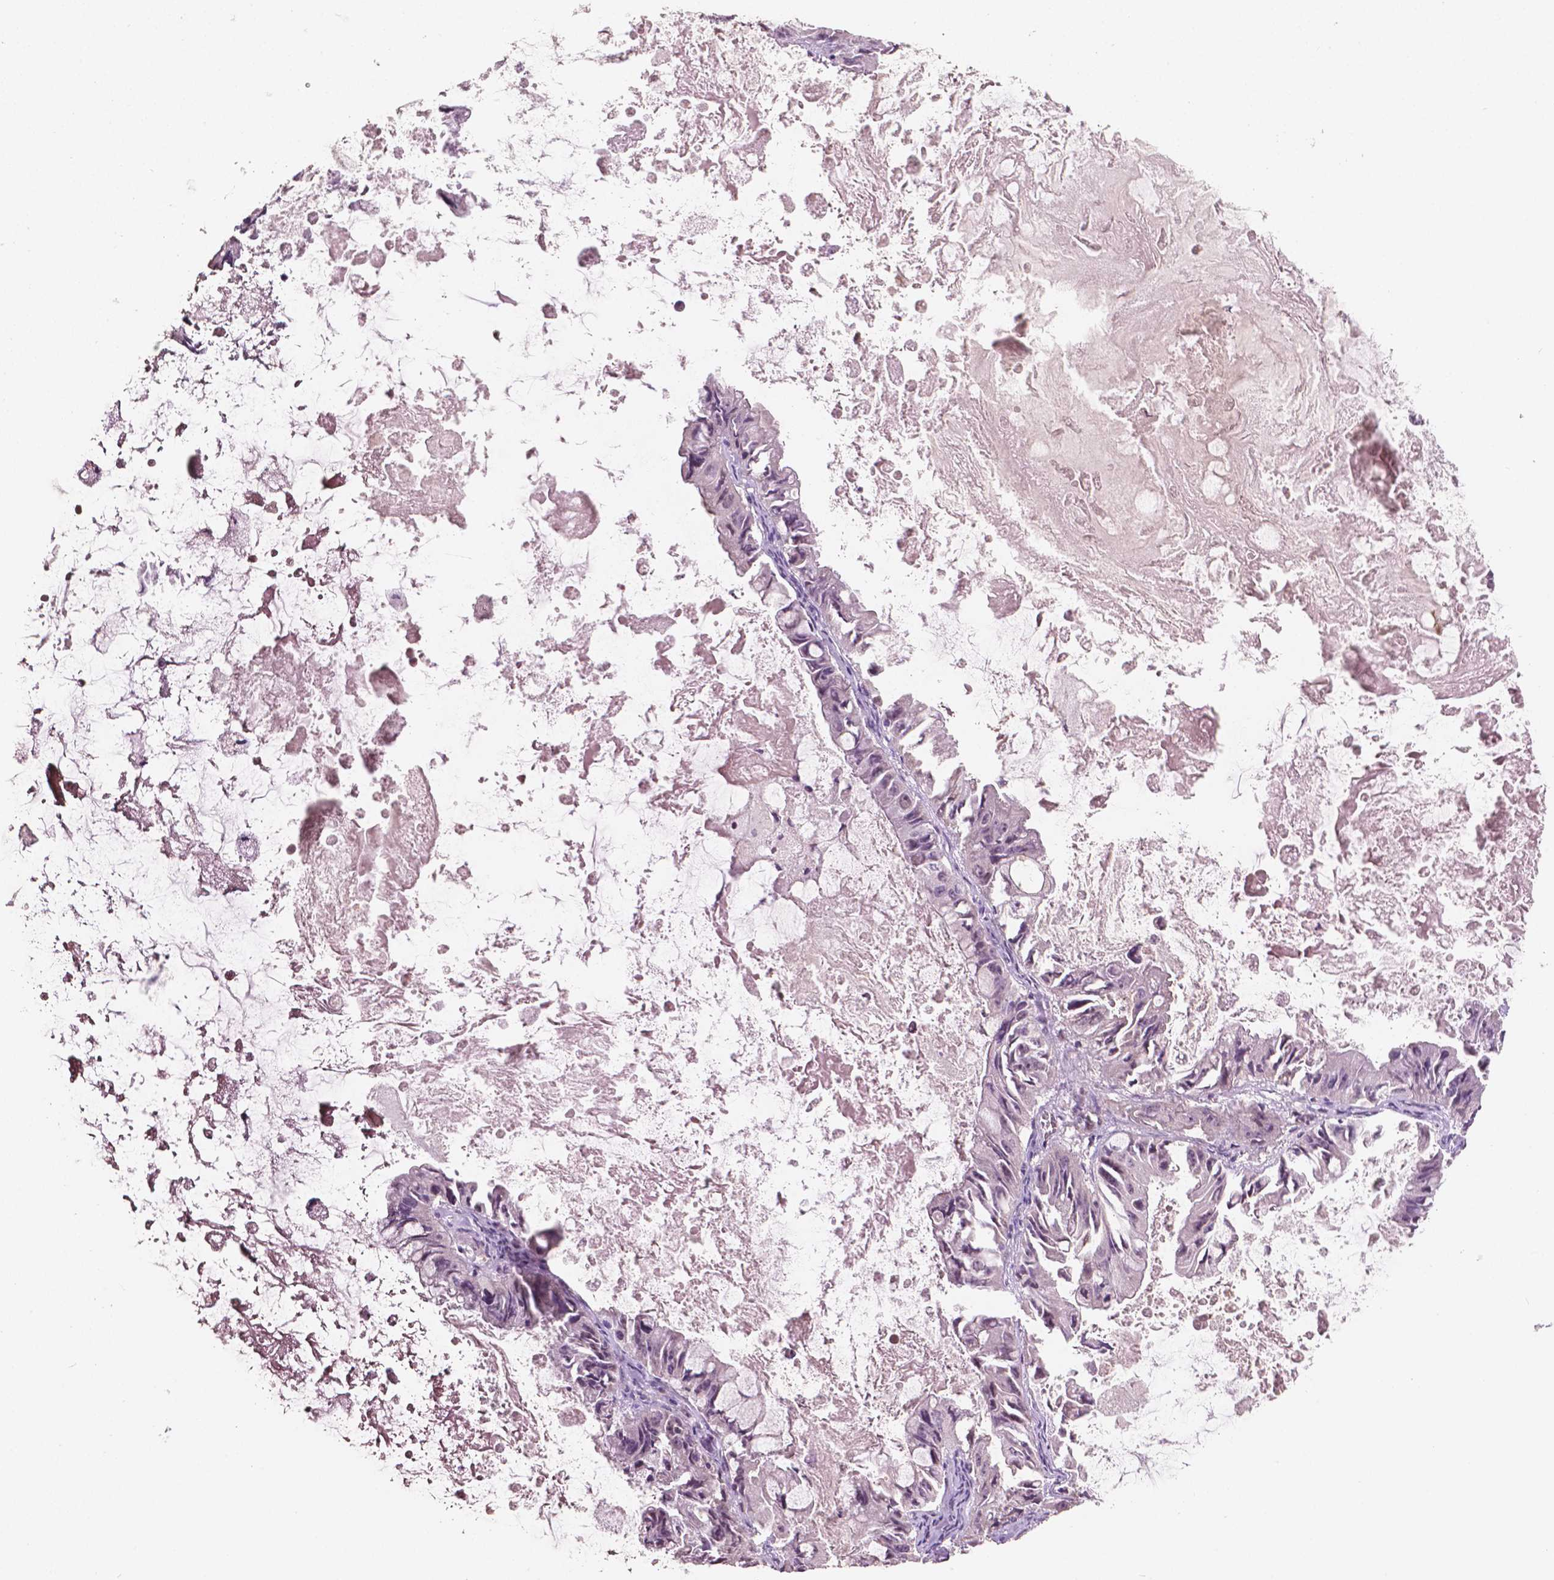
{"staining": {"intensity": "negative", "quantity": "none", "location": "none"}, "tissue": "ovarian cancer", "cell_type": "Tumor cells", "image_type": "cancer", "snomed": [{"axis": "morphology", "description": "Cystadenocarcinoma, mucinous, NOS"}, {"axis": "topography", "description": "Ovary"}], "caption": "This is a photomicrograph of IHC staining of mucinous cystadenocarcinoma (ovarian), which shows no staining in tumor cells. Nuclei are stained in blue.", "gene": "NOS1AP", "patient": {"sex": "female", "age": 61}}